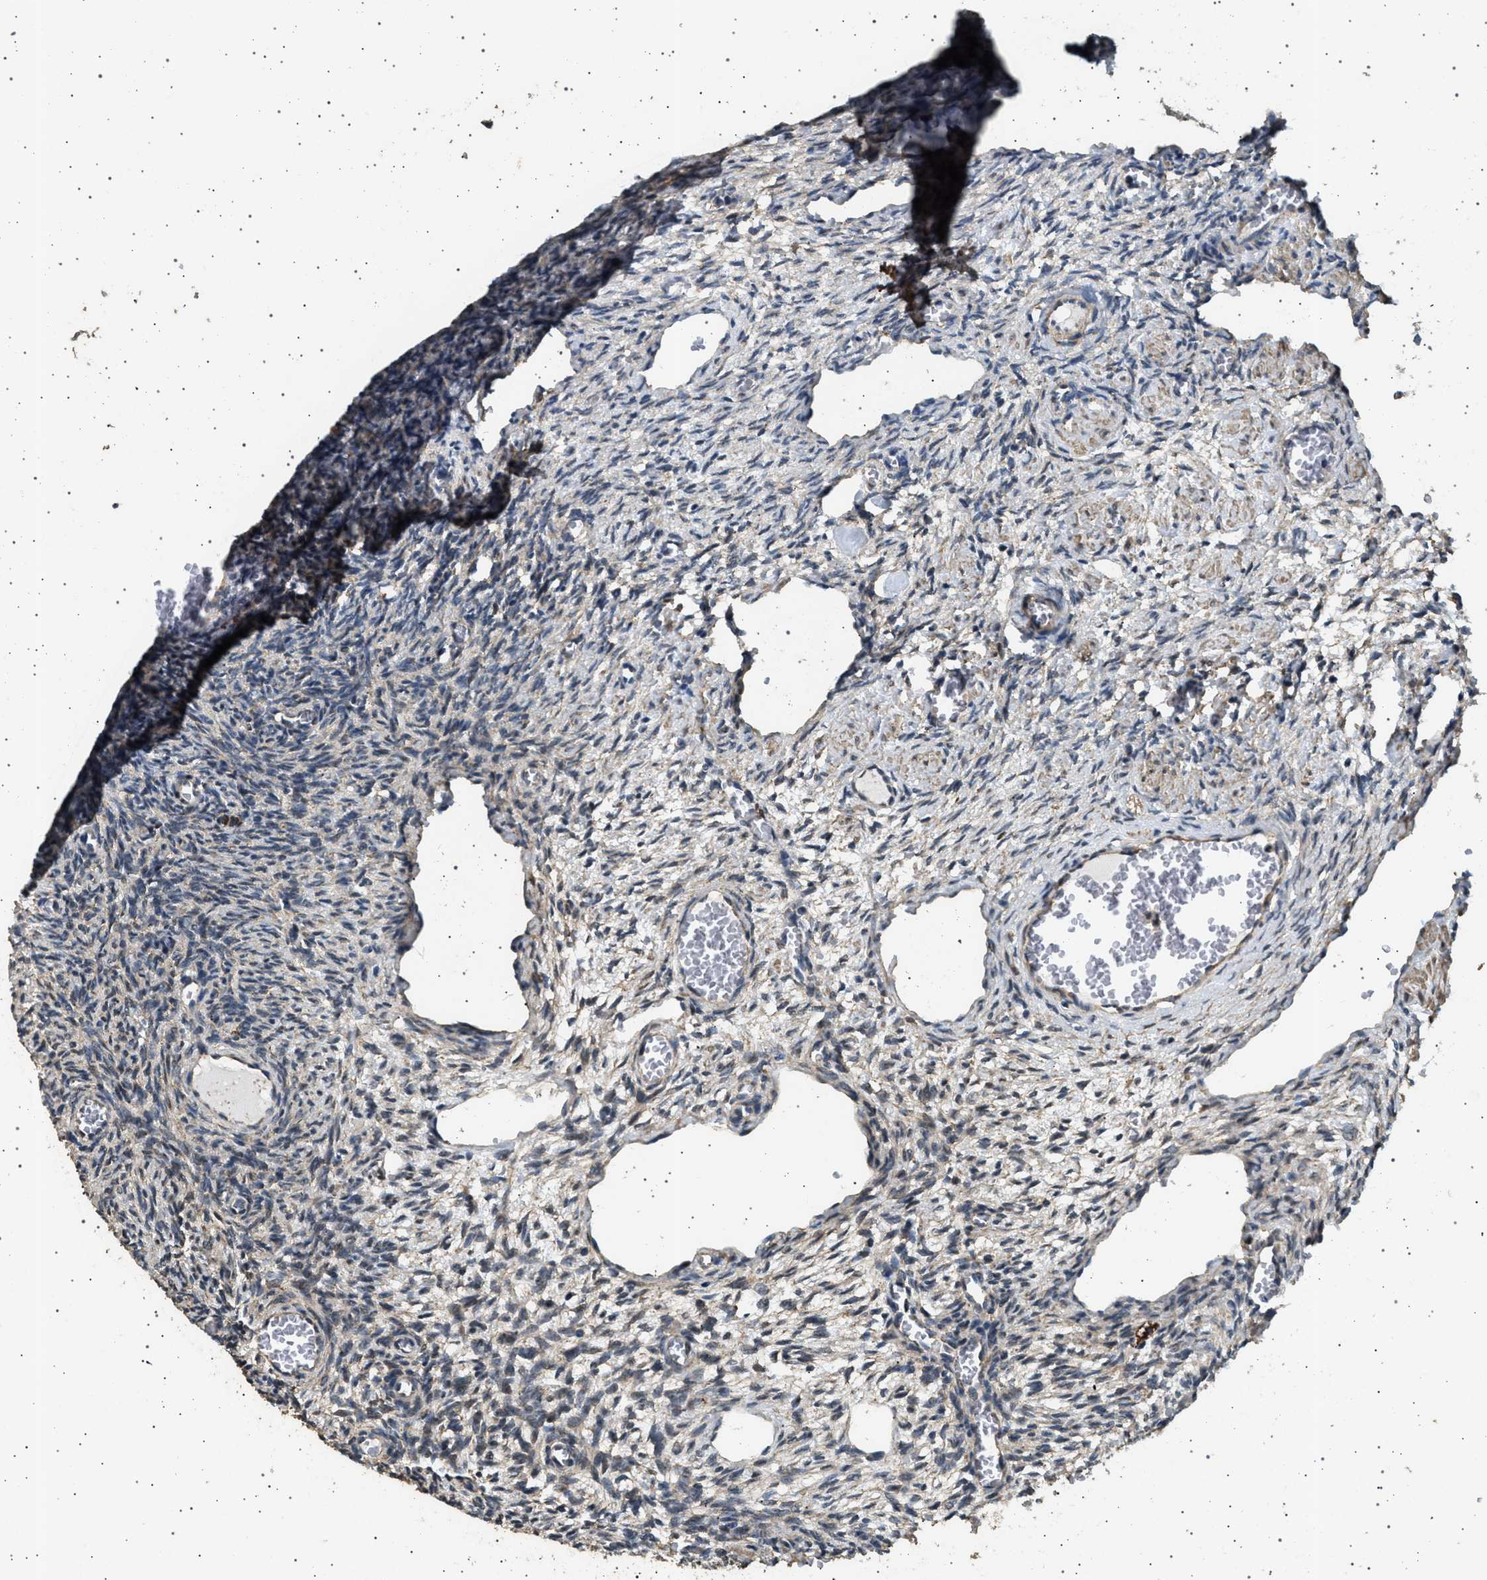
{"staining": {"intensity": "negative", "quantity": "none", "location": "none"}, "tissue": "ovary", "cell_type": "Ovarian stroma cells", "image_type": "normal", "snomed": [{"axis": "morphology", "description": "Normal tissue, NOS"}, {"axis": "topography", "description": "Ovary"}], "caption": "Immunohistochemistry image of benign ovary: human ovary stained with DAB demonstrates no significant protein expression in ovarian stroma cells. (DAB (3,3'-diaminobenzidine) immunohistochemistry with hematoxylin counter stain).", "gene": "KCNA4", "patient": {"sex": "female", "age": 27}}